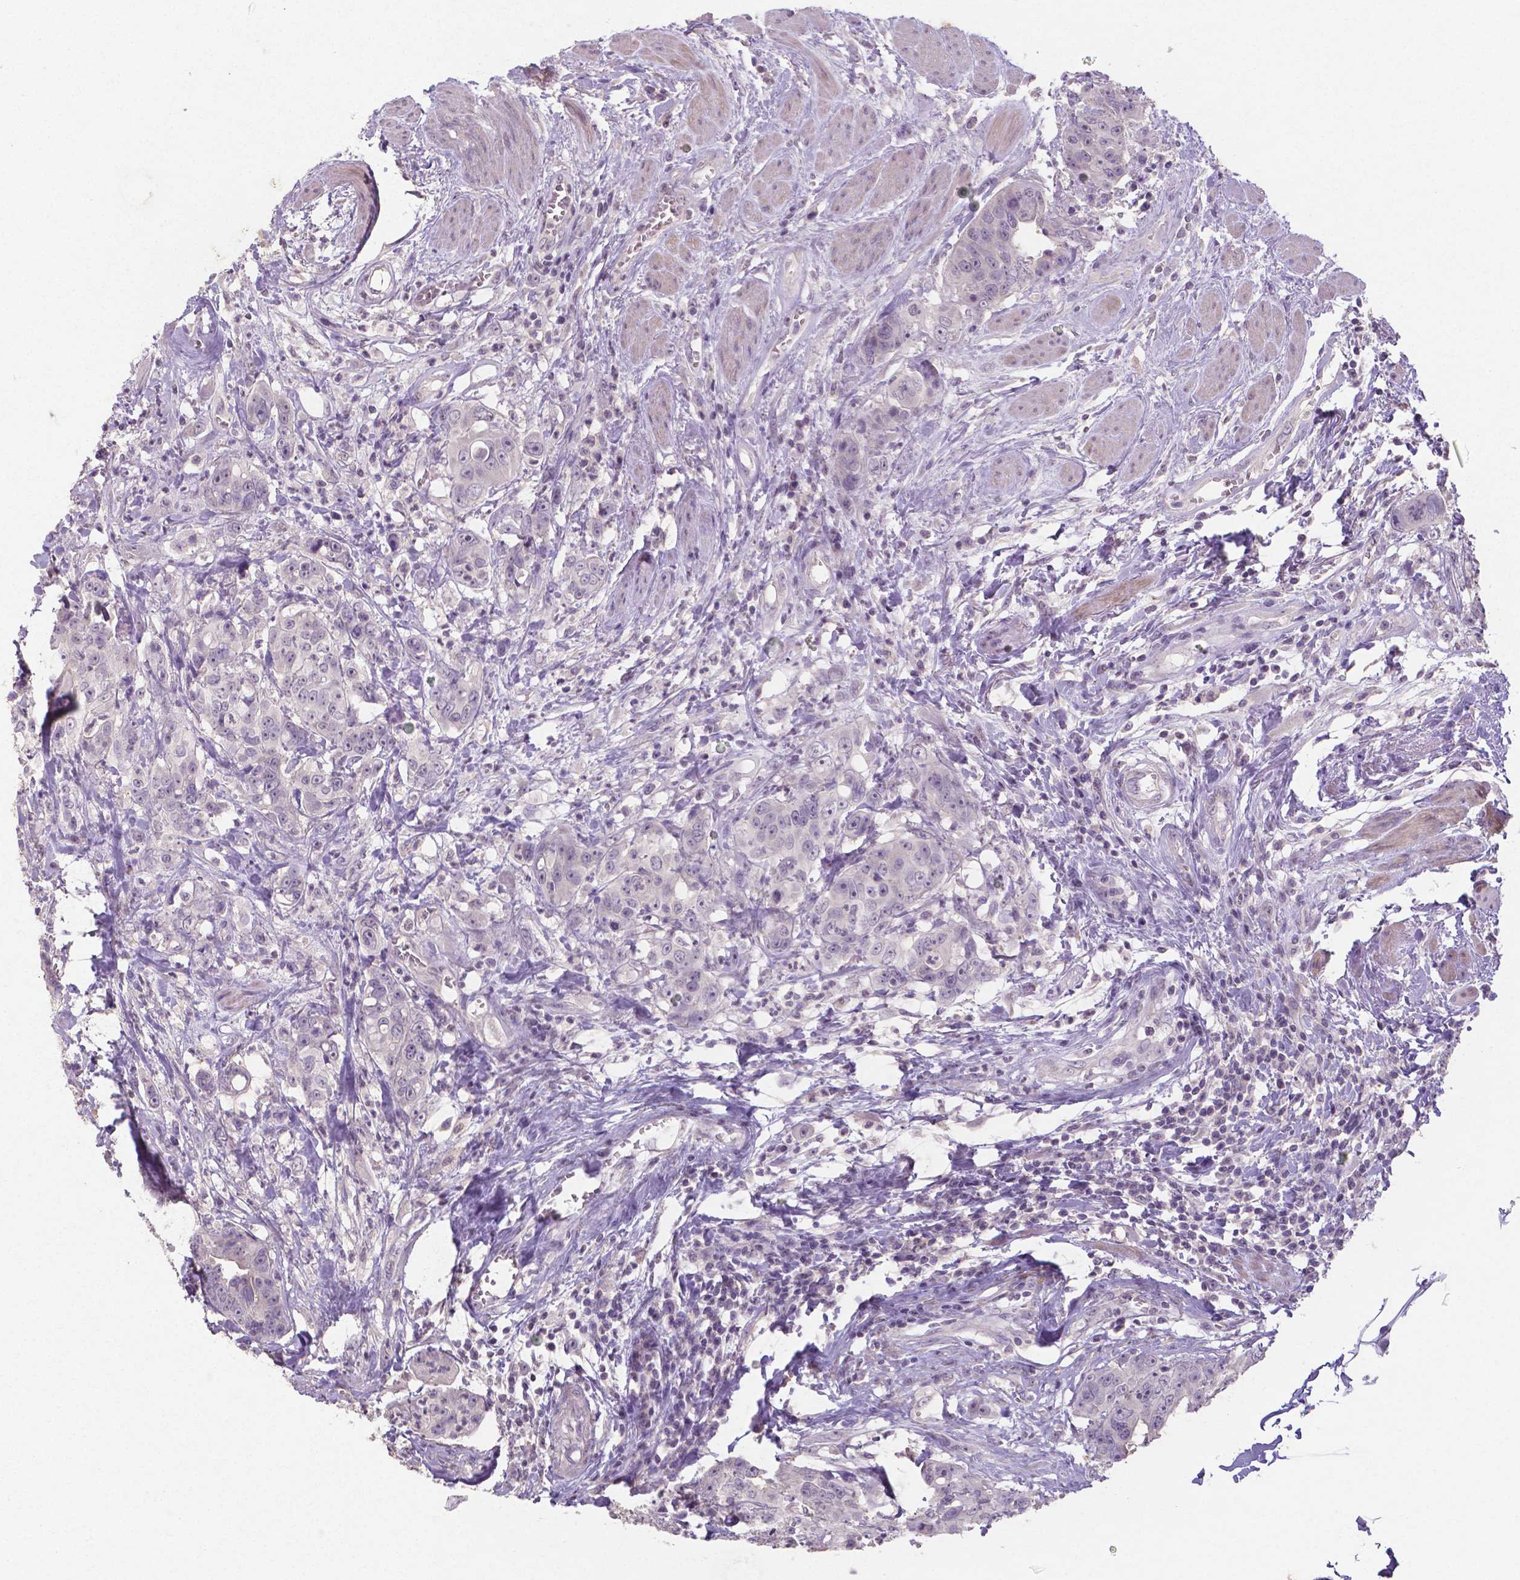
{"staining": {"intensity": "negative", "quantity": "none", "location": "none"}, "tissue": "colorectal cancer", "cell_type": "Tumor cells", "image_type": "cancer", "snomed": [{"axis": "morphology", "description": "Adenocarcinoma, NOS"}, {"axis": "topography", "description": "Rectum"}], "caption": "This is a micrograph of immunohistochemistry (IHC) staining of colorectal adenocarcinoma, which shows no expression in tumor cells.", "gene": "CRMP1", "patient": {"sex": "female", "age": 62}}